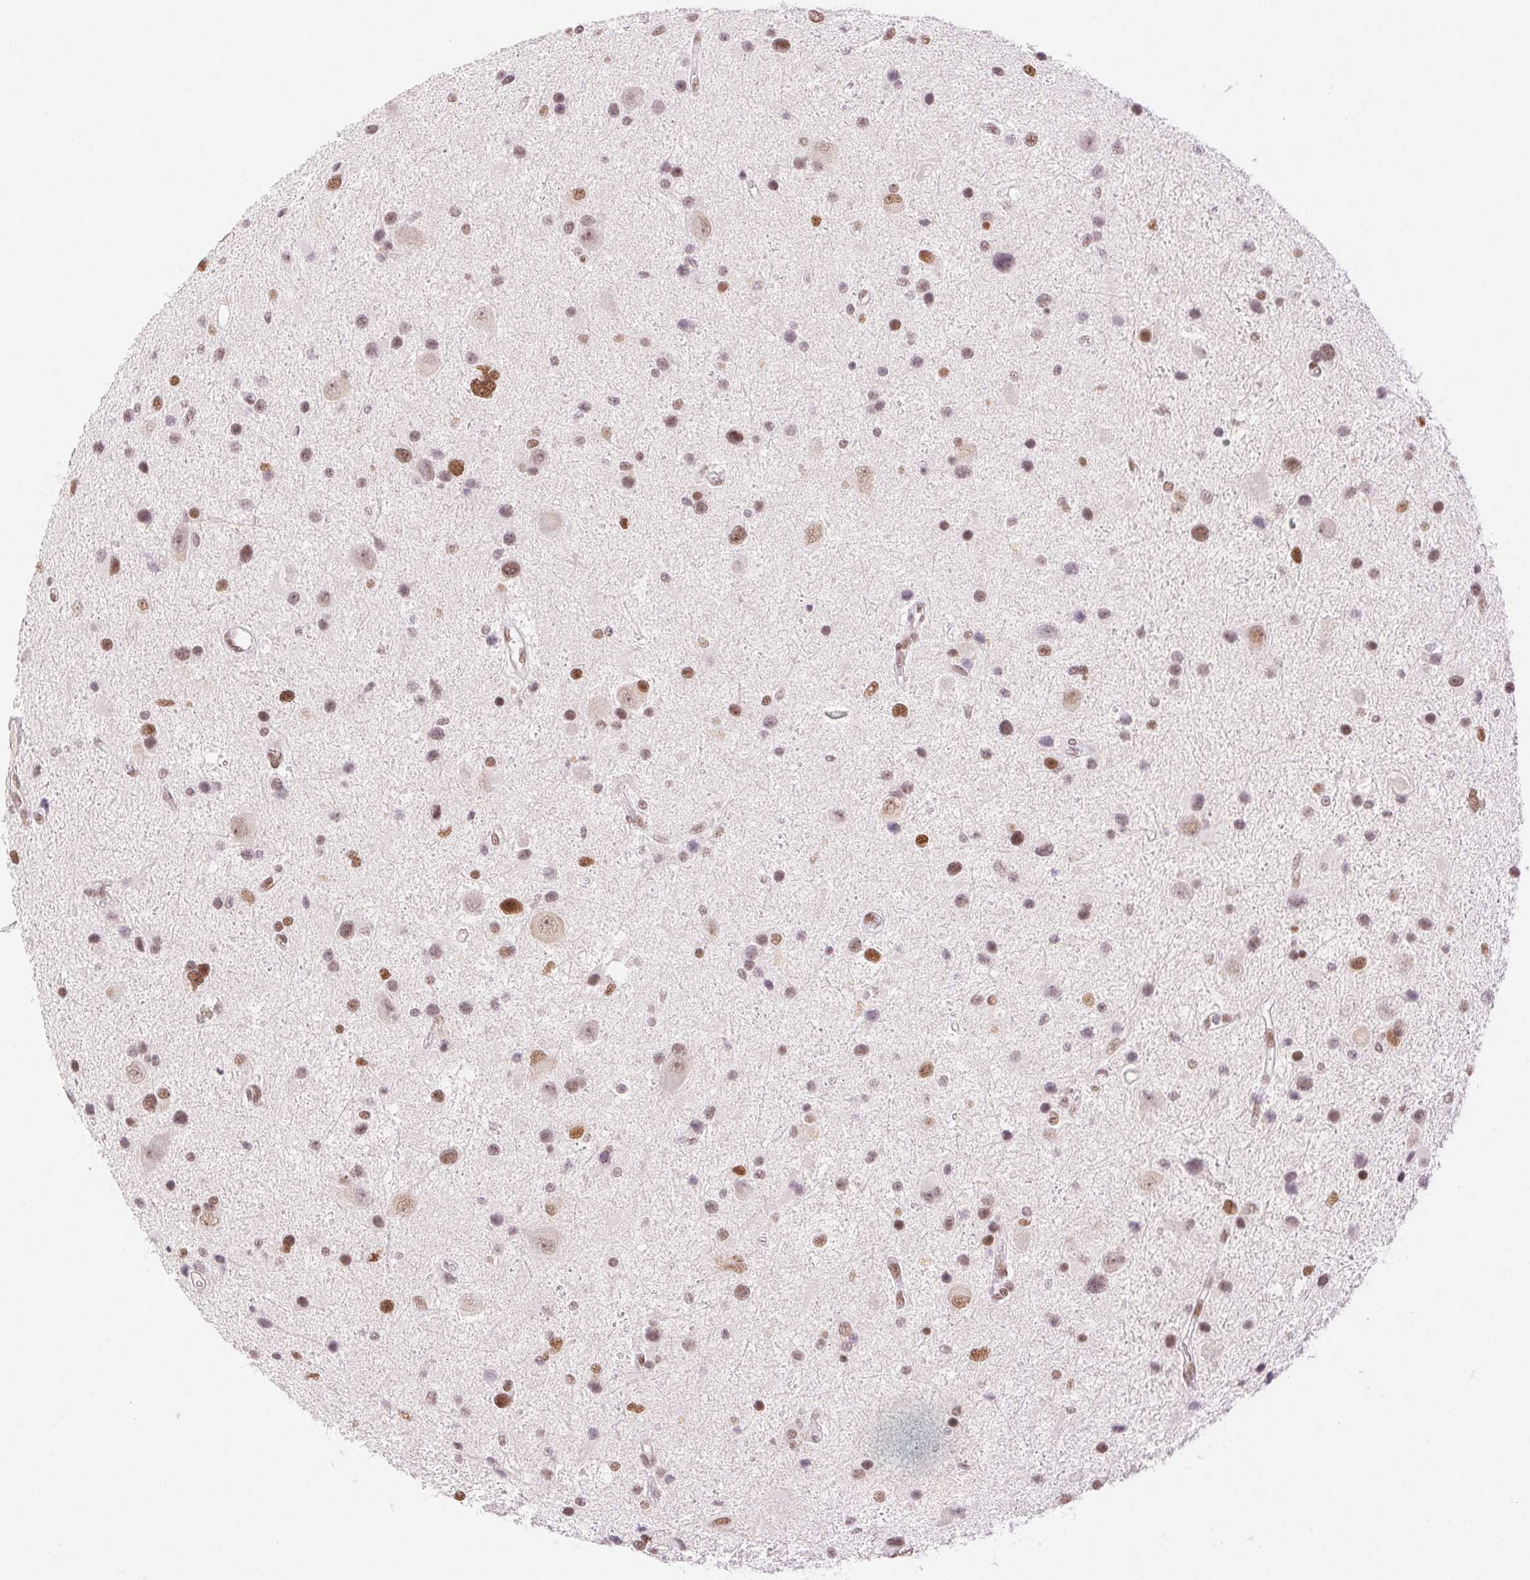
{"staining": {"intensity": "moderate", "quantity": ">75%", "location": "nuclear"}, "tissue": "glioma", "cell_type": "Tumor cells", "image_type": "cancer", "snomed": [{"axis": "morphology", "description": "Glioma, malignant, Low grade"}, {"axis": "topography", "description": "Brain"}], "caption": "DAB (3,3'-diaminobenzidine) immunohistochemical staining of malignant glioma (low-grade) reveals moderate nuclear protein positivity in about >75% of tumor cells.", "gene": "H2AZ2", "patient": {"sex": "female", "age": 32}}